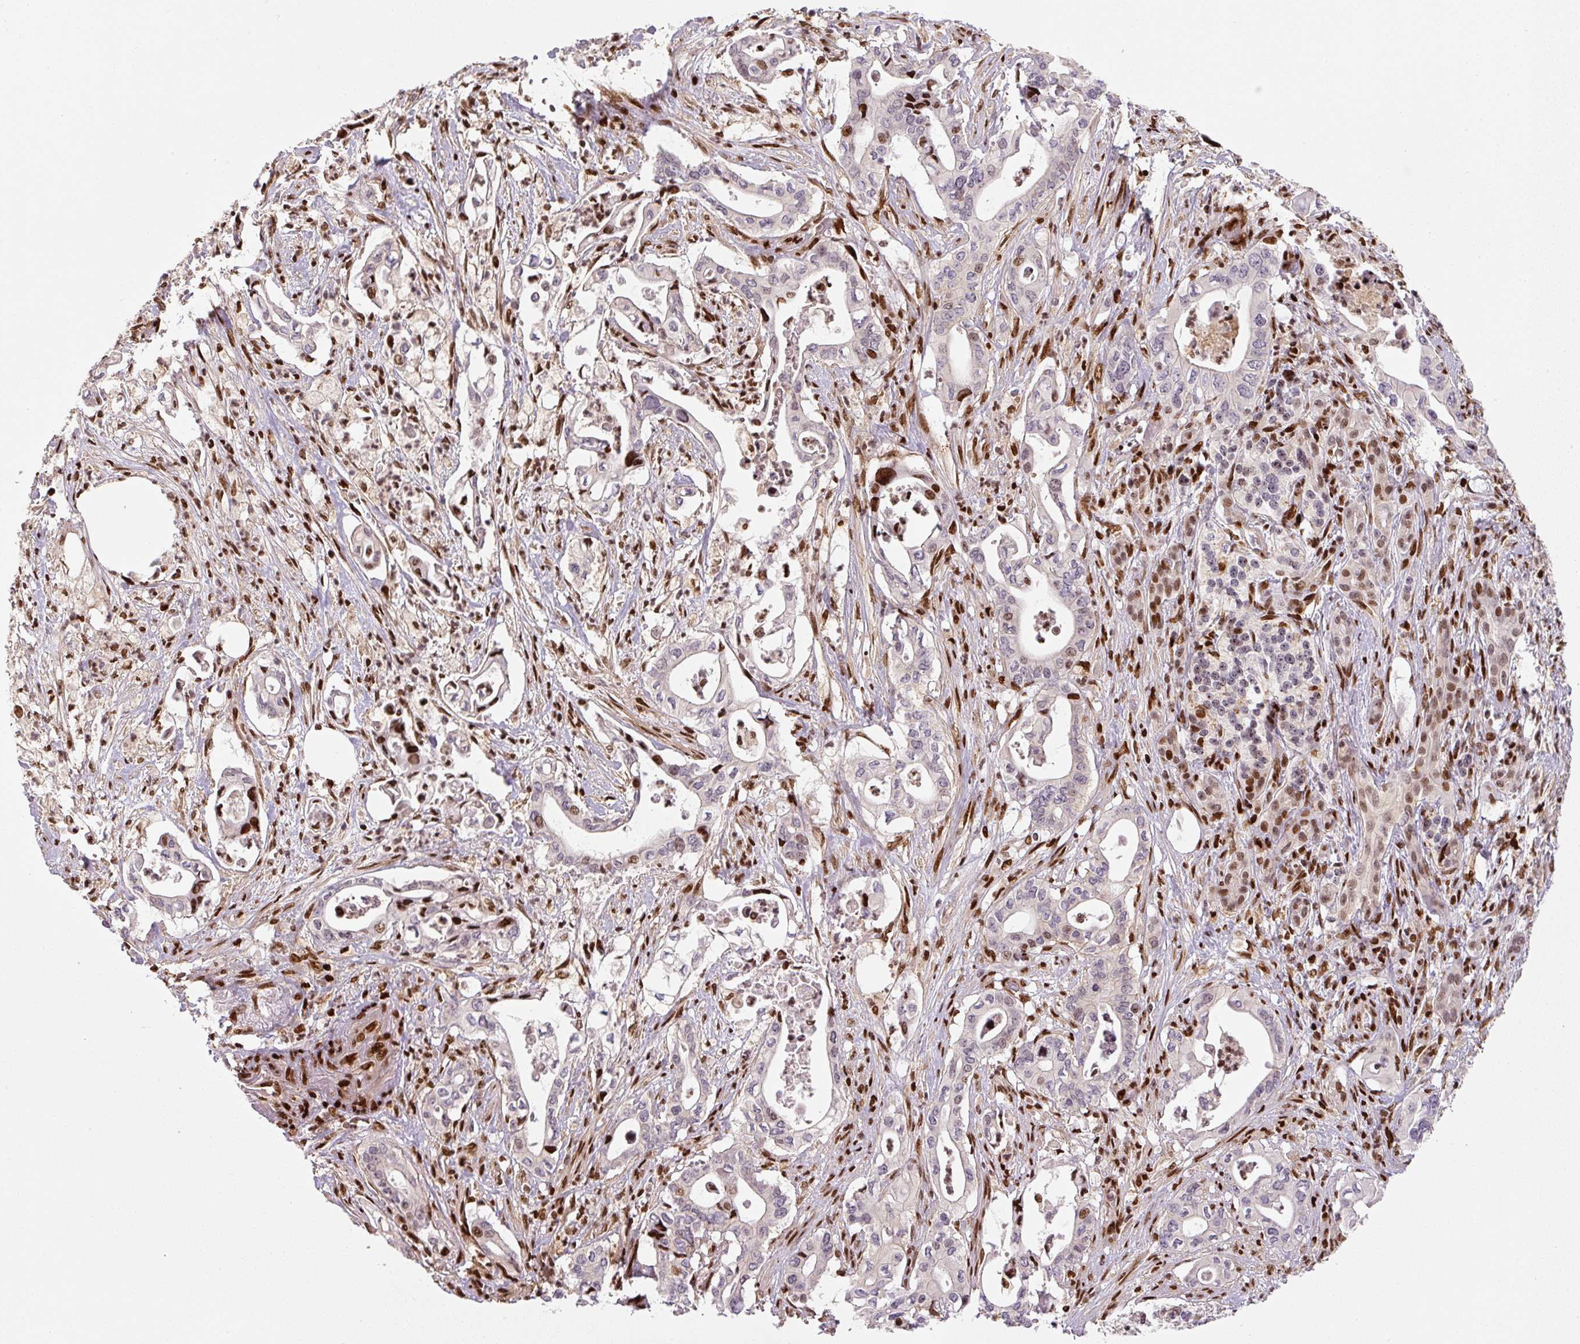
{"staining": {"intensity": "moderate", "quantity": "<25%", "location": "nuclear"}, "tissue": "pancreatic cancer", "cell_type": "Tumor cells", "image_type": "cancer", "snomed": [{"axis": "morphology", "description": "Adenocarcinoma, NOS"}, {"axis": "topography", "description": "Pancreas"}], "caption": "An image of pancreatic adenocarcinoma stained for a protein displays moderate nuclear brown staining in tumor cells.", "gene": "PYDC2", "patient": {"sex": "female", "age": 77}}